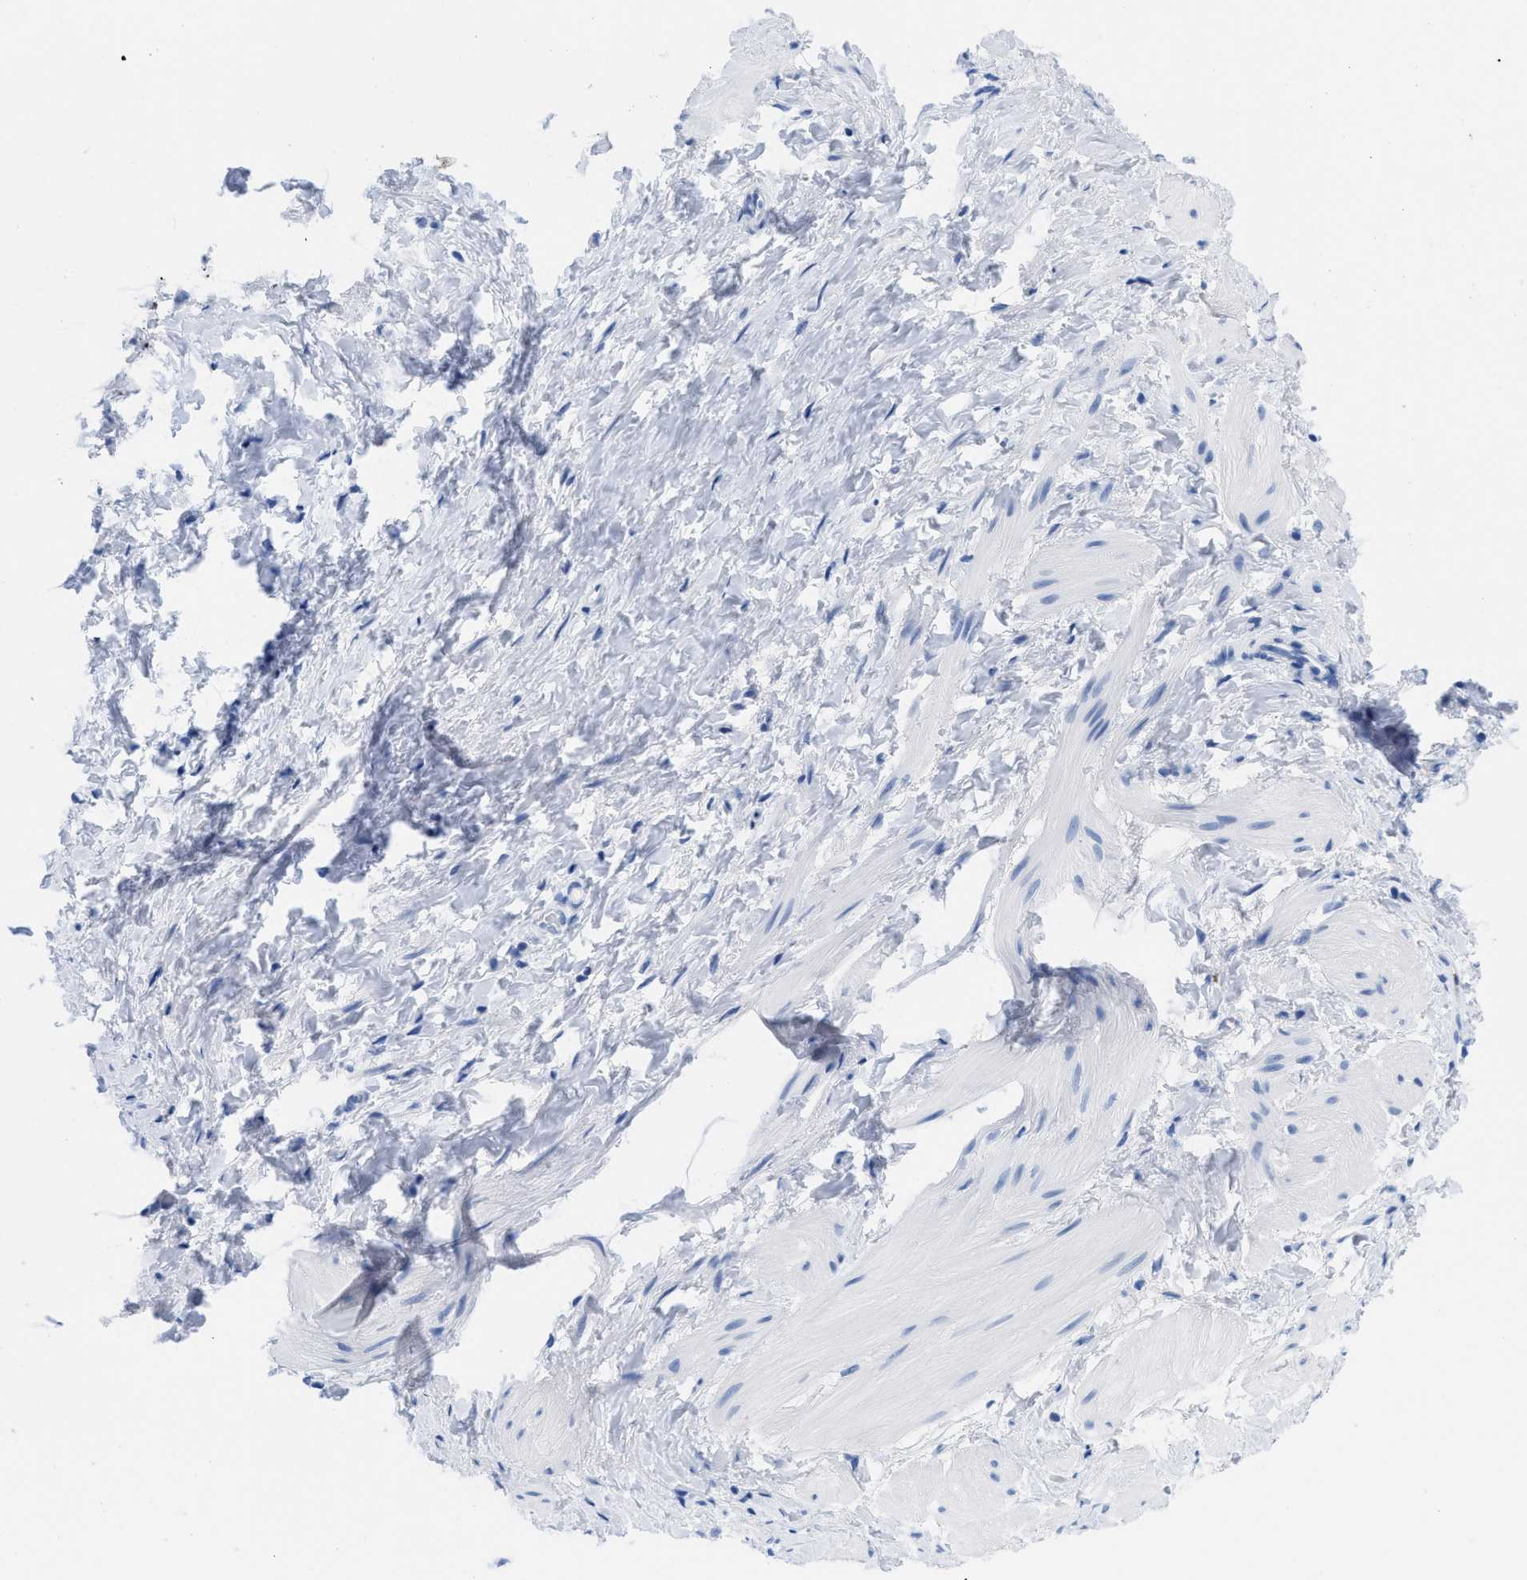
{"staining": {"intensity": "negative", "quantity": "none", "location": "none"}, "tissue": "smooth muscle", "cell_type": "Smooth muscle cells", "image_type": "normal", "snomed": [{"axis": "morphology", "description": "Normal tissue, NOS"}, {"axis": "topography", "description": "Smooth muscle"}], "caption": "An immunohistochemistry micrograph of benign smooth muscle is shown. There is no staining in smooth muscle cells of smooth muscle.", "gene": "CR1", "patient": {"sex": "male", "age": 16}}